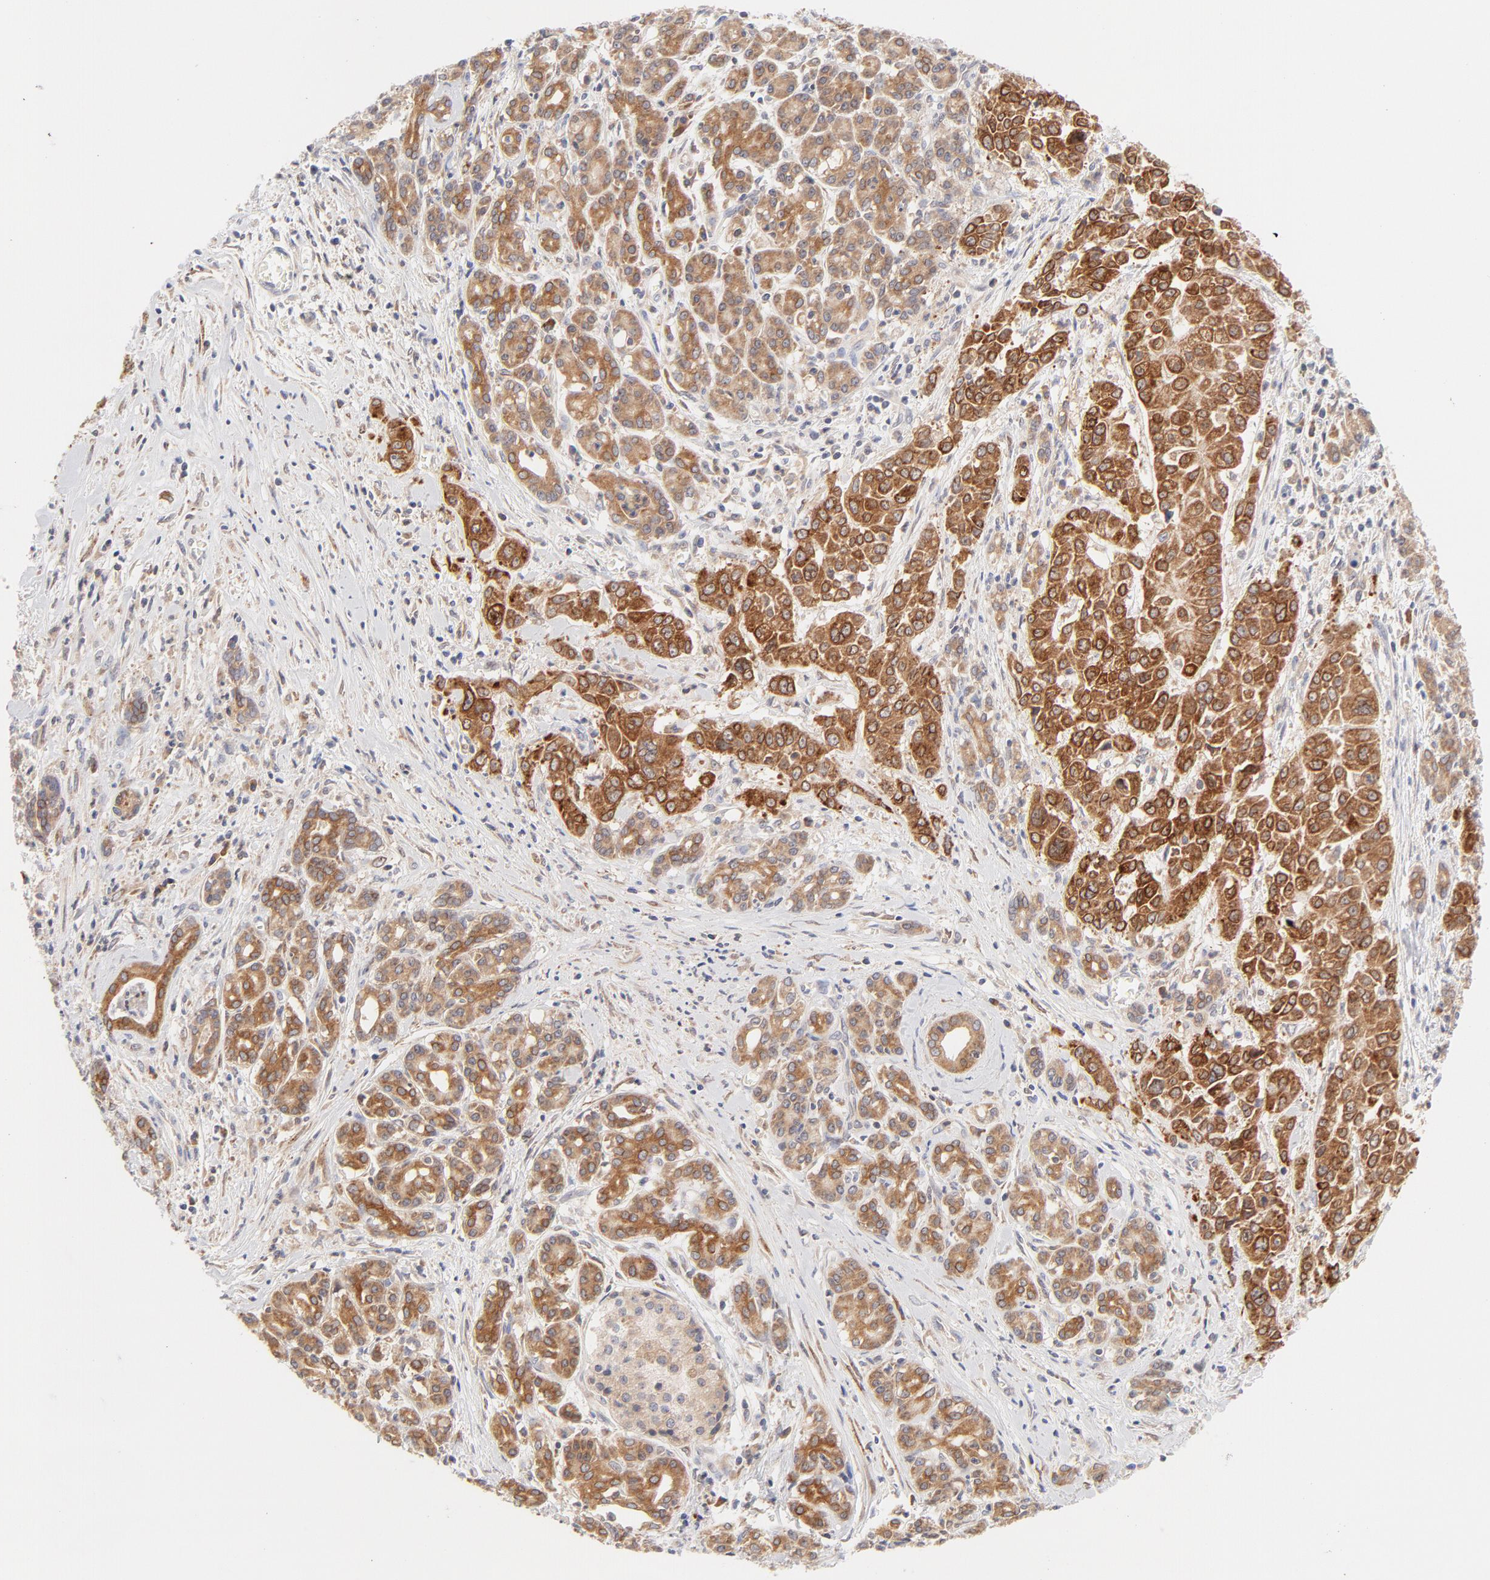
{"staining": {"intensity": "strong", "quantity": ">75%", "location": "cytoplasmic/membranous"}, "tissue": "pancreatic cancer", "cell_type": "Tumor cells", "image_type": "cancer", "snomed": [{"axis": "morphology", "description": "Adenocarcinoma, NOS"}, {"axis": "topography", "description": "Pancreas"}], "caption": "There is high levels of strong cytoplasmic/membranous positivity in tumor cells of adenocarcinoma (pancreatic), as demonstrated by immunohistochemical staining (brown color).", "gene": "RPS6KA1", "patient": {"sex": "female", "age": 52}}